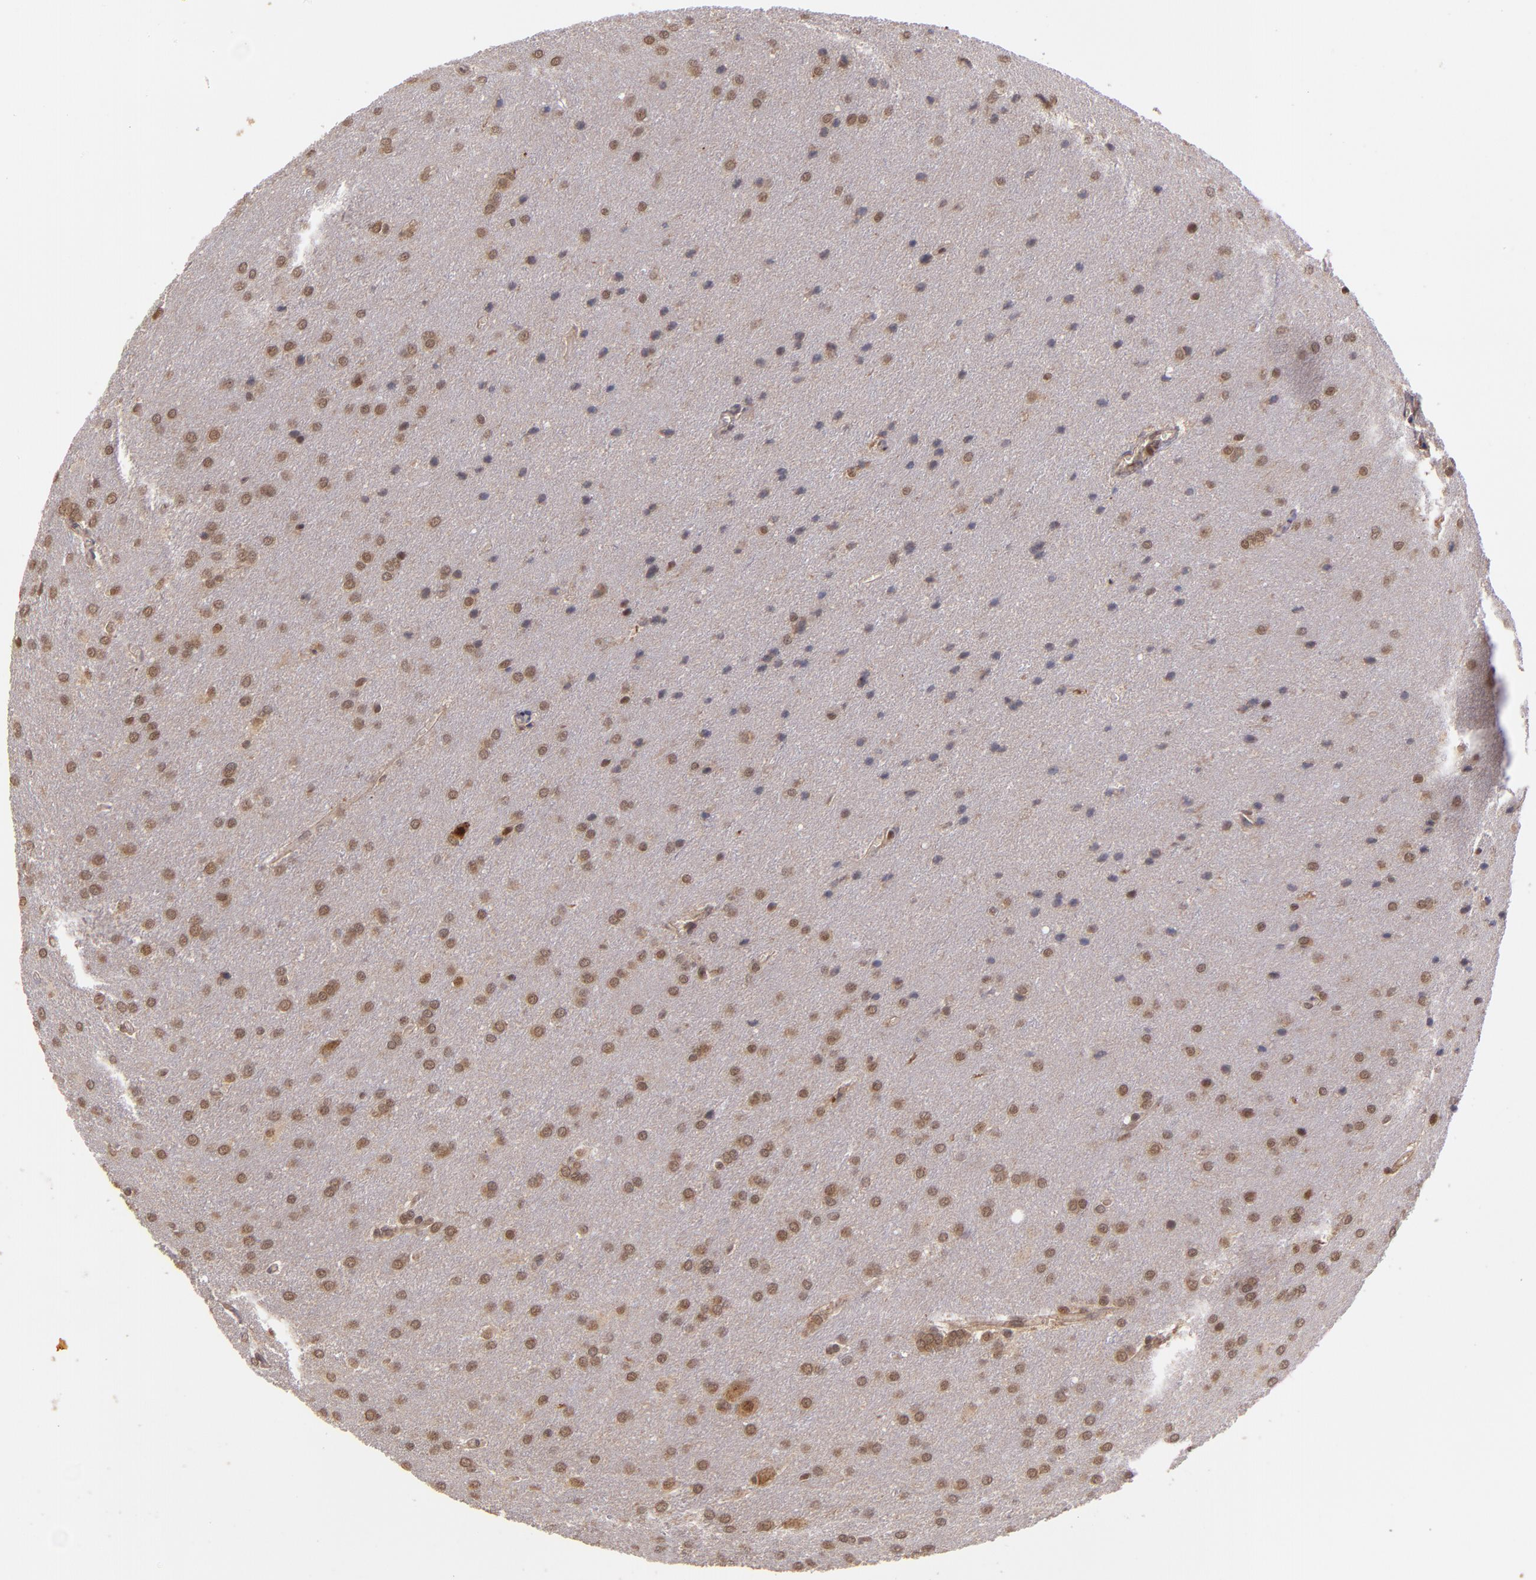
{"staining": {"intensity": "moderate", "quantity": "25%-75%", "location": "nuclear"}, "tissue": "glioma", "cell_type": "Tumor cells", "image_type": "cancer", "snomed": [{"axis": "morphology", "description": "Glioma, malignant, Low grade"}, {"axis": "topography", "description": "Brain"}], "caption": "This micrograph shows malignant glioma (low-grade) stained with immunohistochemistry (IHC) to label a protein in brown. The nuclear of tumor cells show moderate positivity for the protein. Nuclei are counter-stained blue.", "gene": "ABHD12B", "patient": {"sex": "female", "age": 32}}